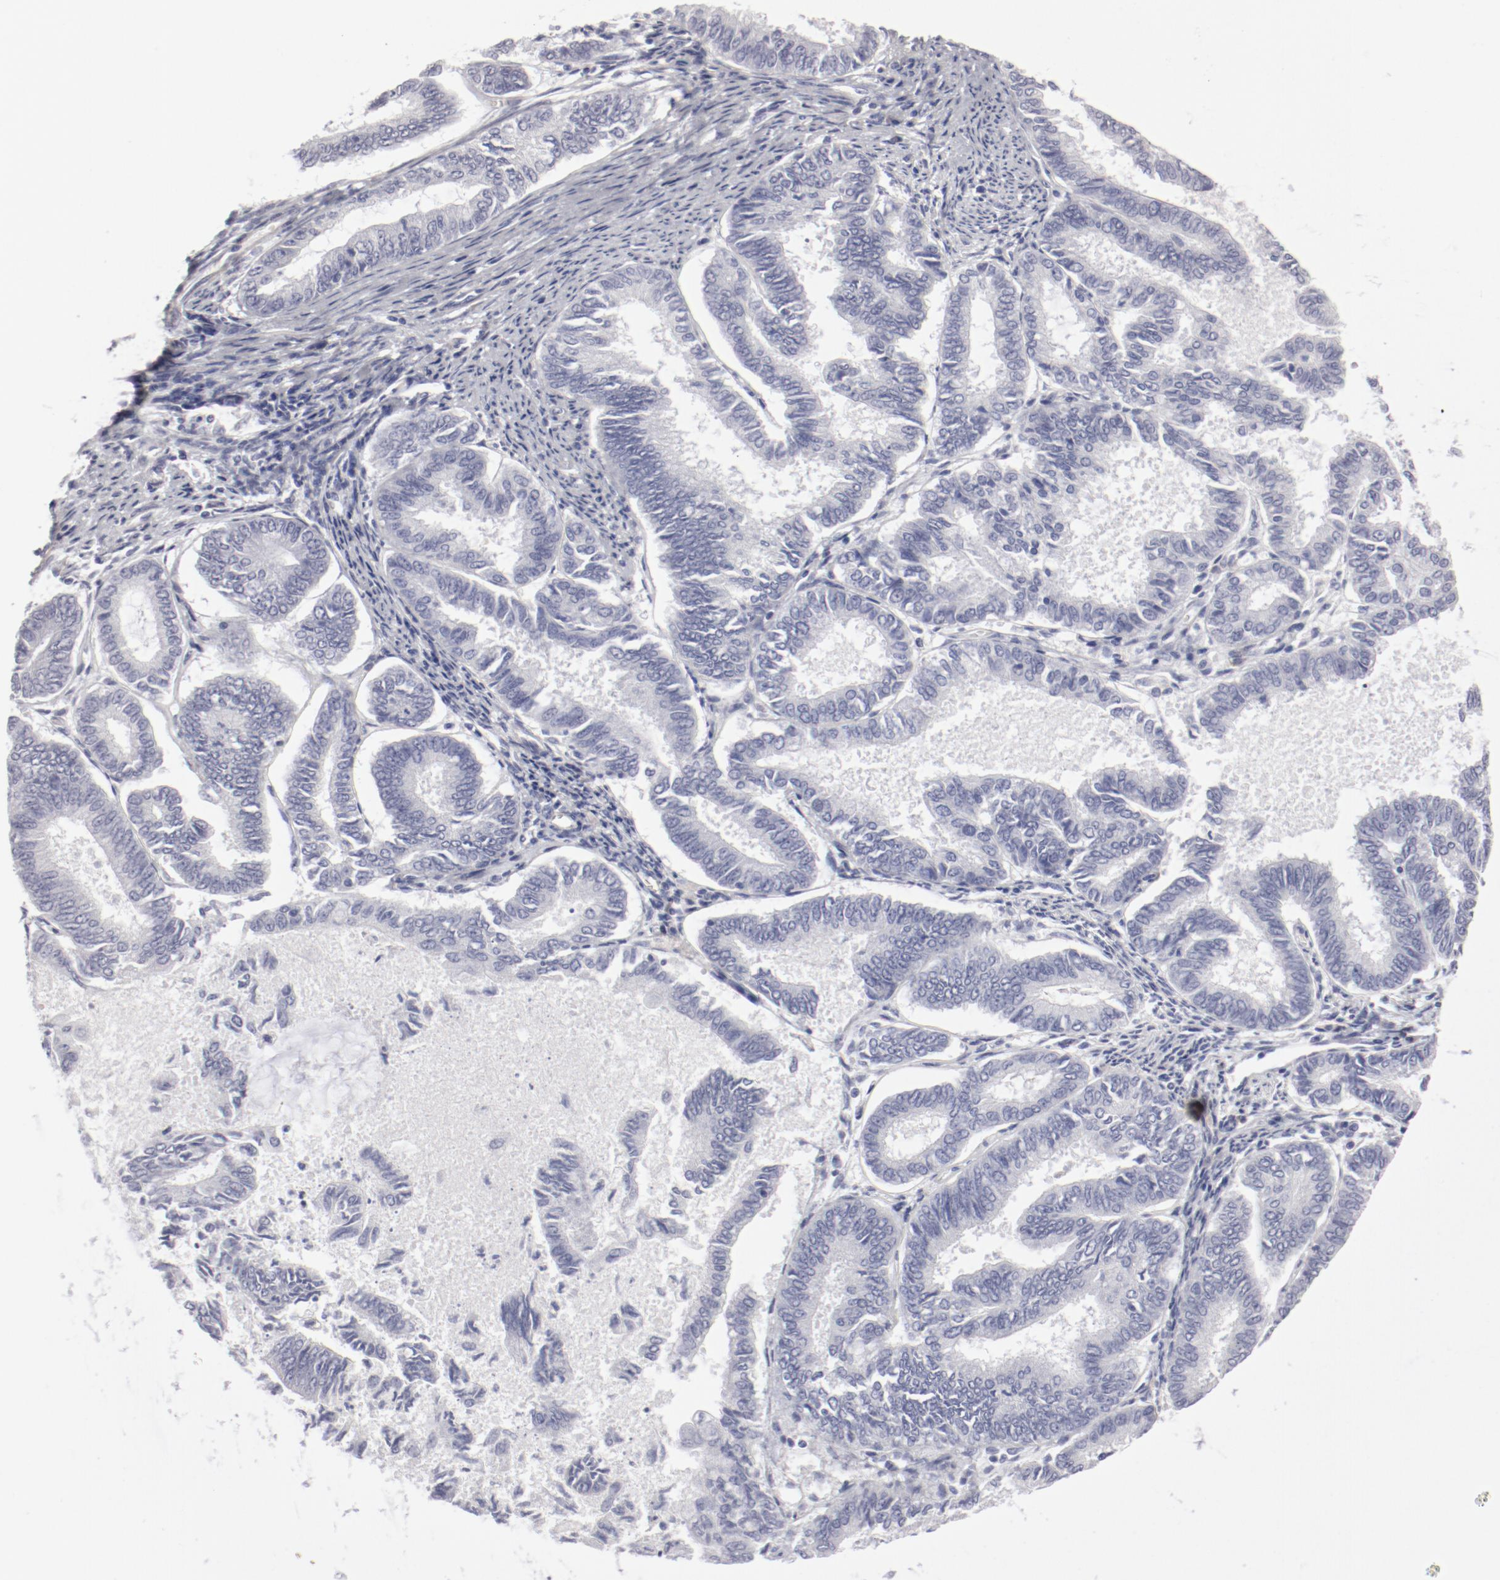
{"staining": {"intensity": "negative", "quantity": "none", "location": "none"}, "tissue": "endometrial cancer", "cell_type": "Tumor cells", "image_type": "cancer", "snomed": [{"axis": "morphology", "description": "Adenocarcinoma, NOS"}, {"axis": "topography", "description": "Endometrium"}], "caption": "Tumor cells show no significant positivity in endometrial cancer. Nuclei are stained in blue.", "gene": "LAX1", "patient": {"sex": "female", "age": 86}}